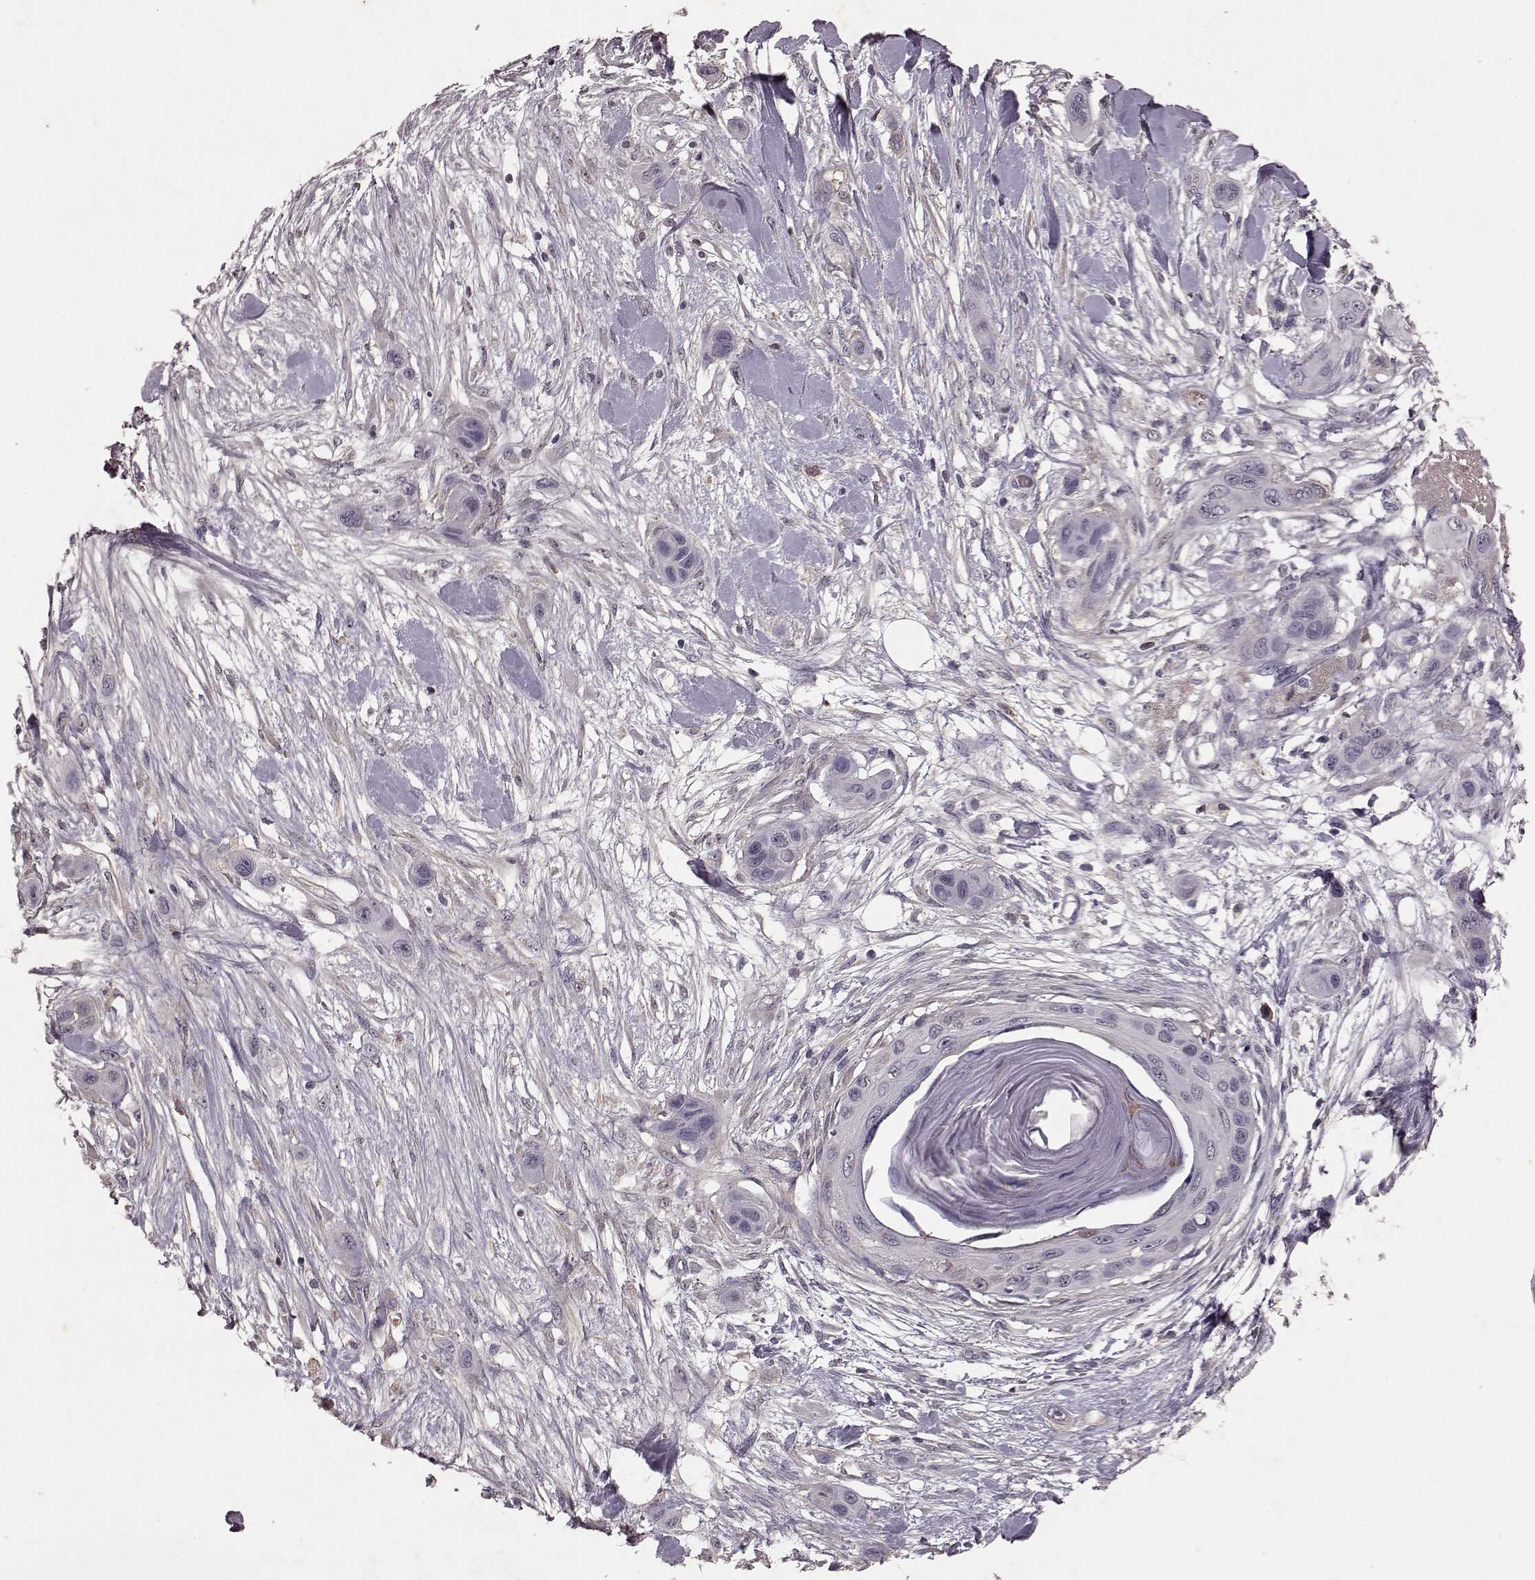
{"staining": {"intensity": "negative", "quantity": "none", "location": "none"}, "tissue": "skin cancer", "cell_type": "Tumor cells", "image_type": "cancer", "snomed": [{"axis": "morphology", "description": "Squamous cell carcinoma, NOS"}, {"axis": "topography", "description": "Skin"}], "caption": "Immunohistochemical staining of skin cancer (squamous cell carcinoma) reveals no significant positivity in tumor cells. (DAB (3,3'-diaminobenzidine) immunohistochemistry (IHC) with hematoxylin counter stain).", "gene": "FRRS1L", "patient": {"sex": "male", "age": 79}}